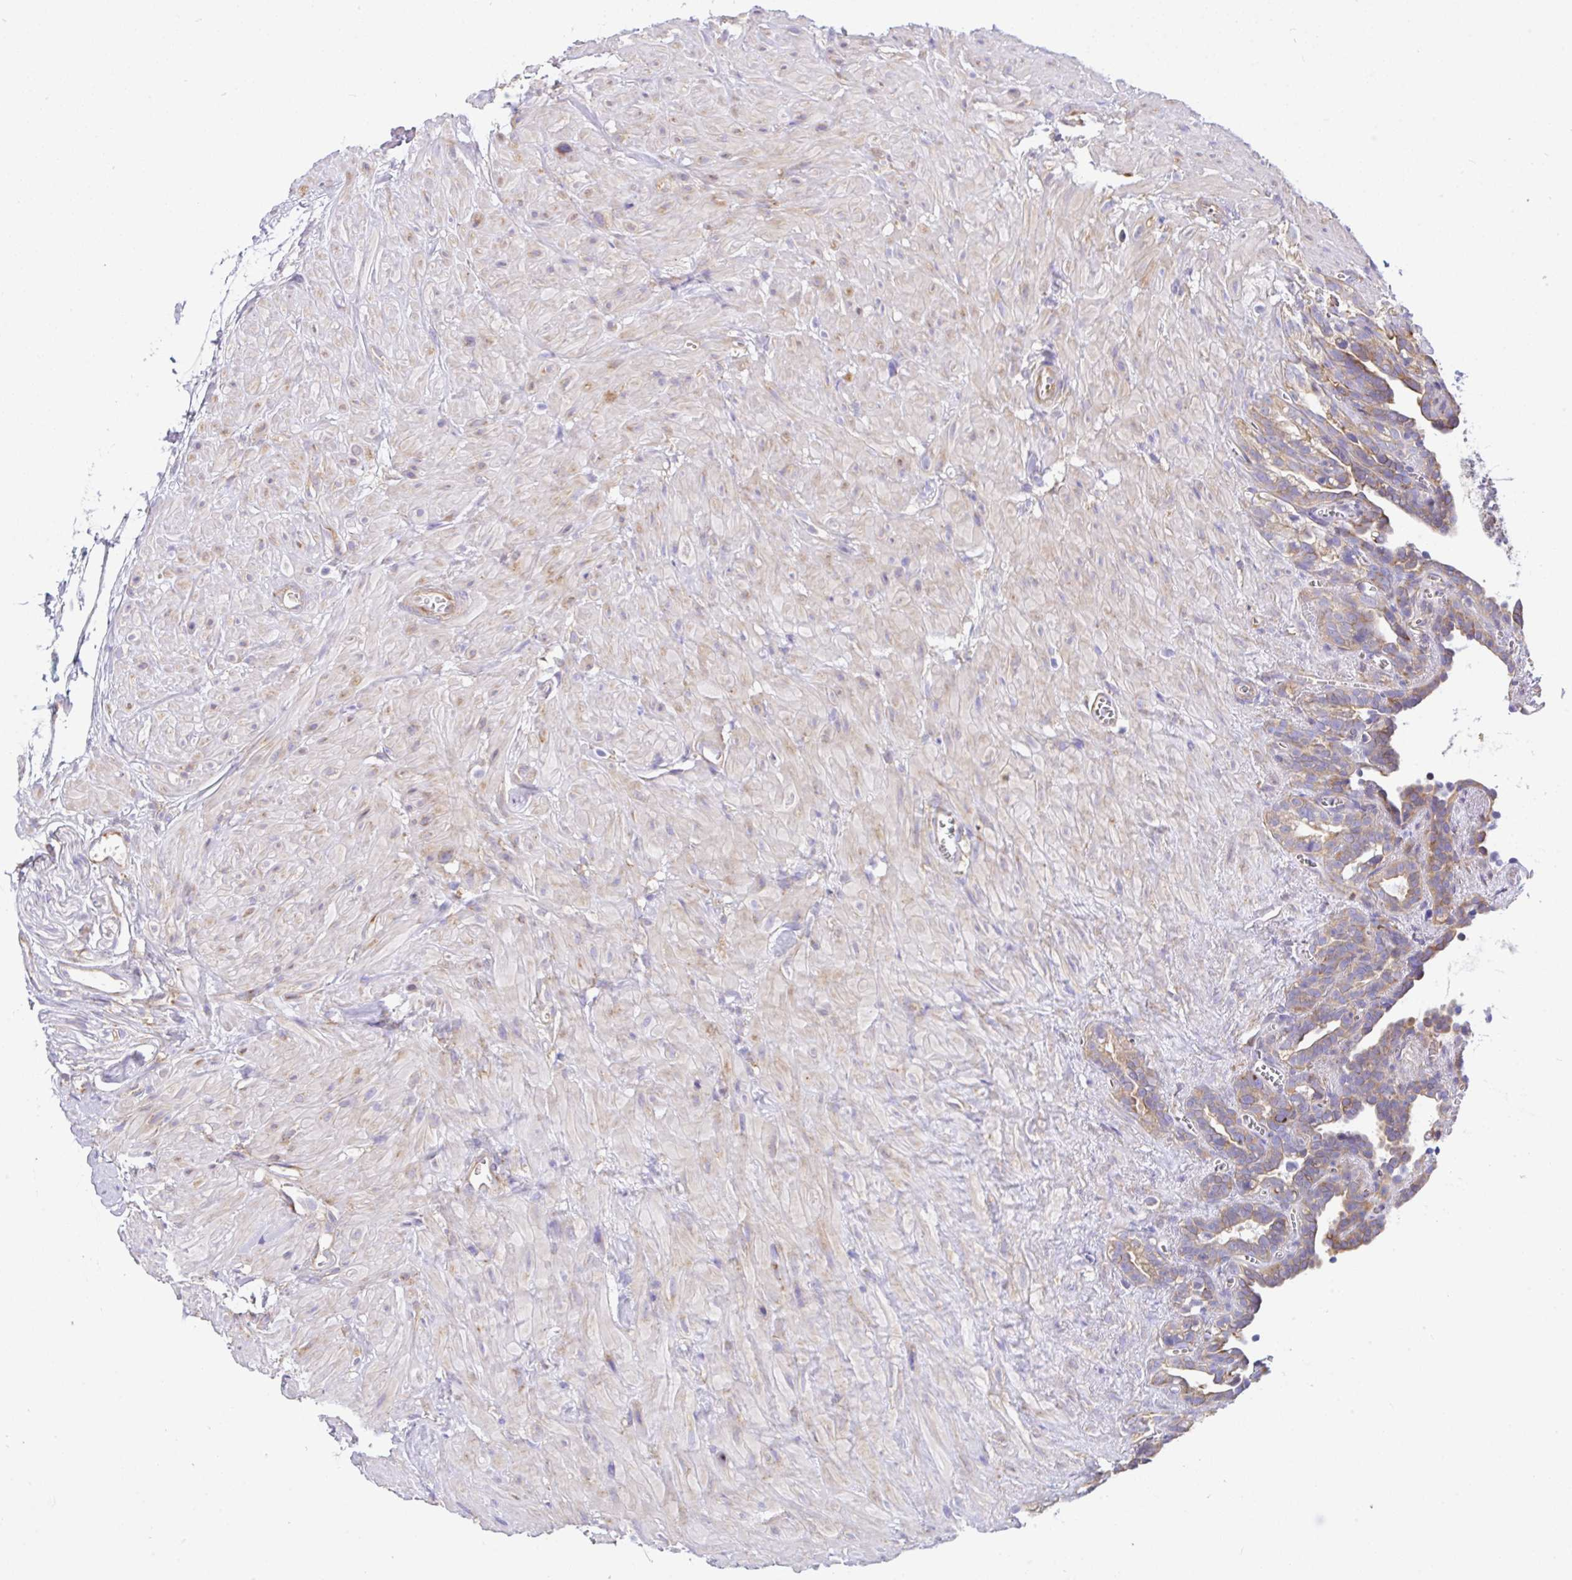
{"staining": {"intensity": "moderate", "quantity": "25%-75%", "location": "cytoplasmic/membranous"}, "tissue": "seminal vesicle", "cell_type": "Glandular cells", "image_type": "normal", "snomed": [{"axis": "morphology", "description": "Normal tissue, NOS"}, {"axis": "topography", "description": "Seminal veicle"}], "caption": "Immunohistochemistry (IHC) photomicrograph of unremarkable seminal vesicle stained for a protein (brown), which demonstrates medium levels of moderate cytoplasmic/membranous expression in approximately 25%-75% of glandular cells.", "gene": "GFPT2", "patient": {"sex": "male", "age": 76}}